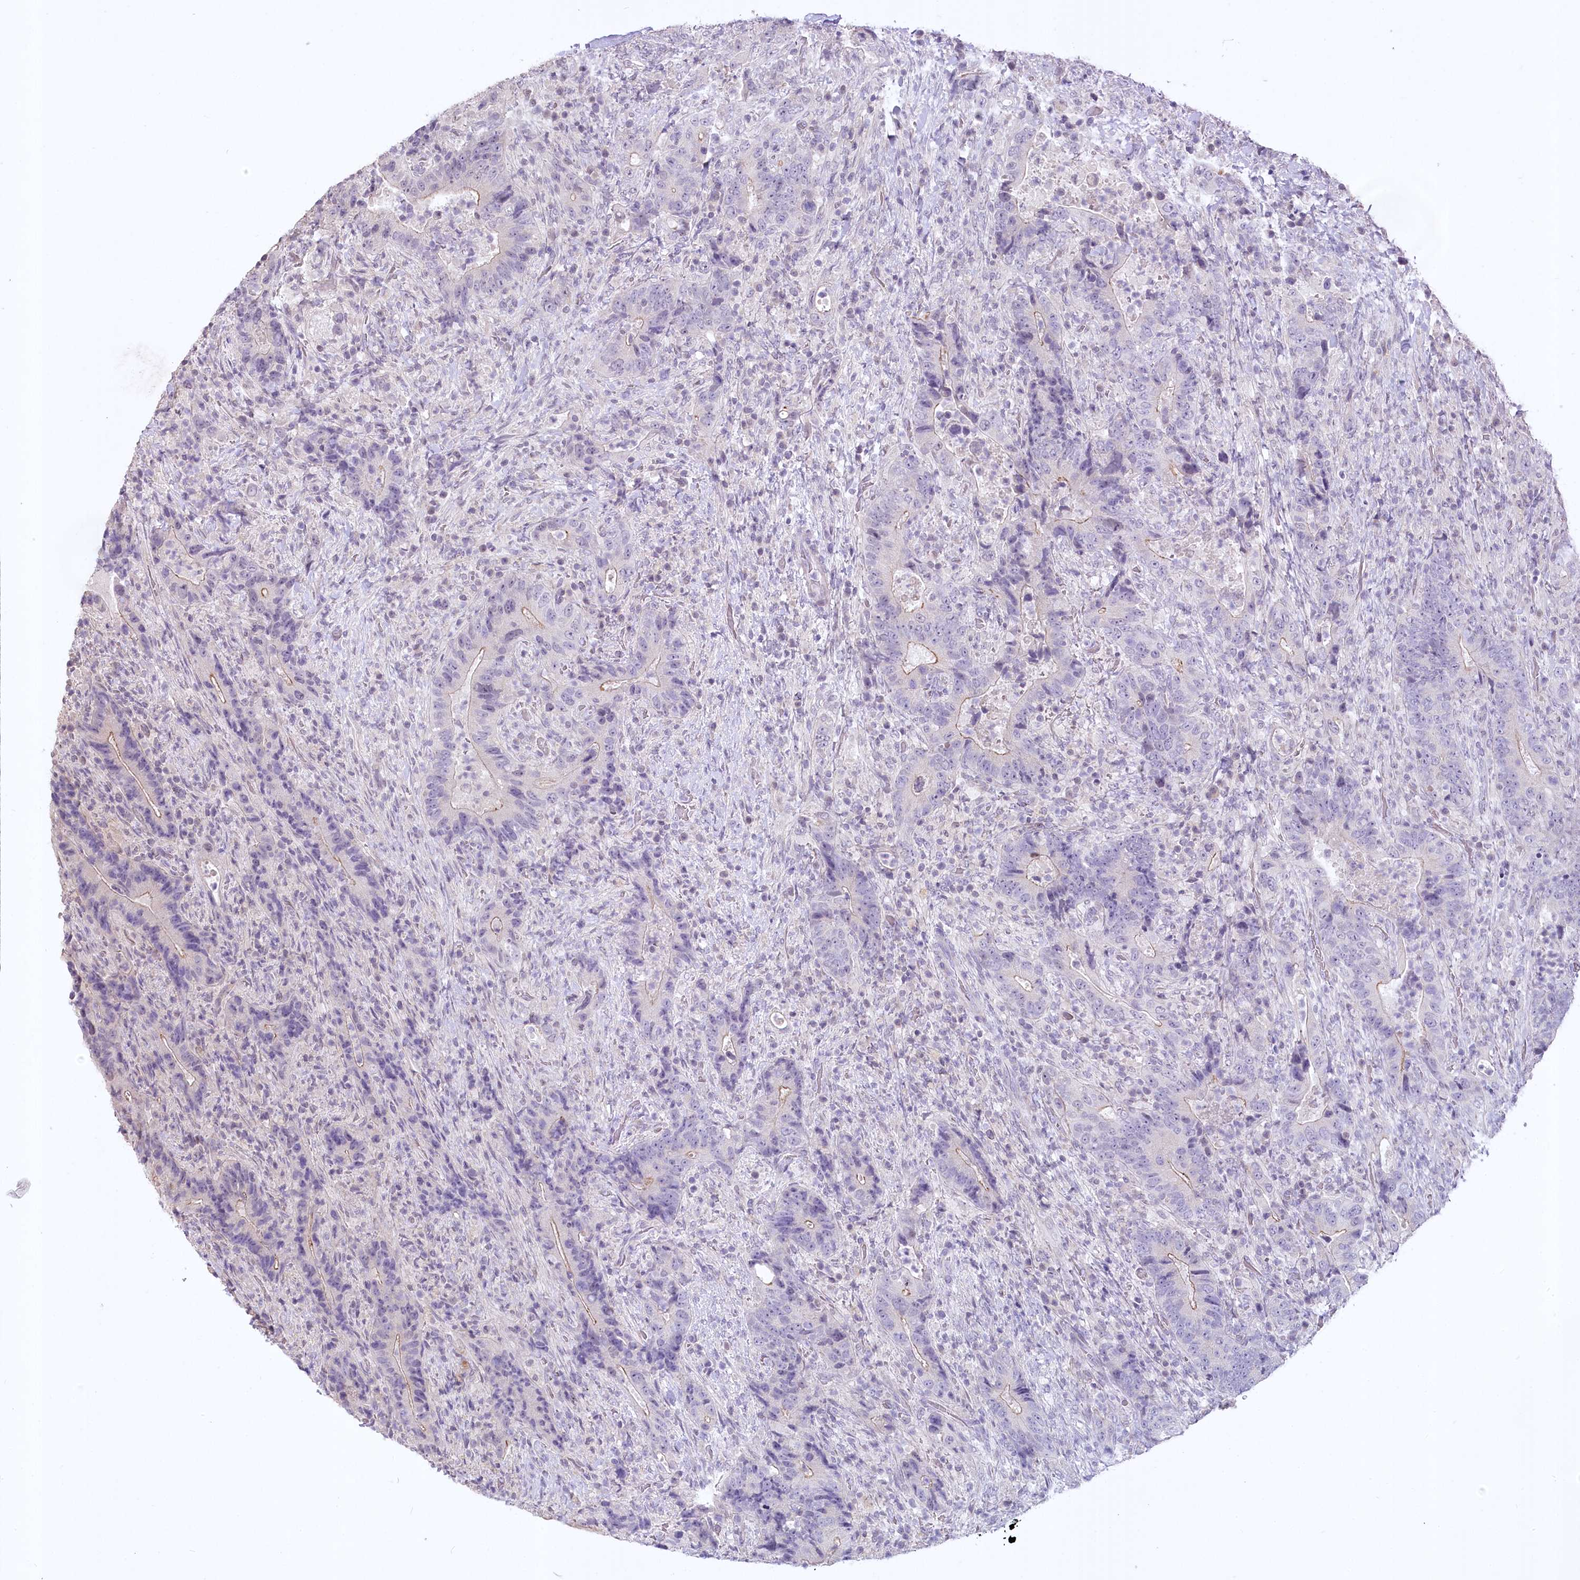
{"staining": {"intensity": "weak", "quantity": "<25%", "location": "cytoplasmic/membranous"}, "tissue": "colorectal cancer", "cell_type": "Tumor cells", "image_type": "cancer", "snomed": [{"axis": "morphology", "description": "Adenocarcinoma, NOS"}, {"axis": "topography", "description": "Colon"}], "caption": "DAB (3,3'-diaminobenzidine) immunohistochemical staining of human colorectal cancer exhibits no significant positivity in tumor cells.", "gene": "USP11", "patient": {"sex": "female", "age": 75}}